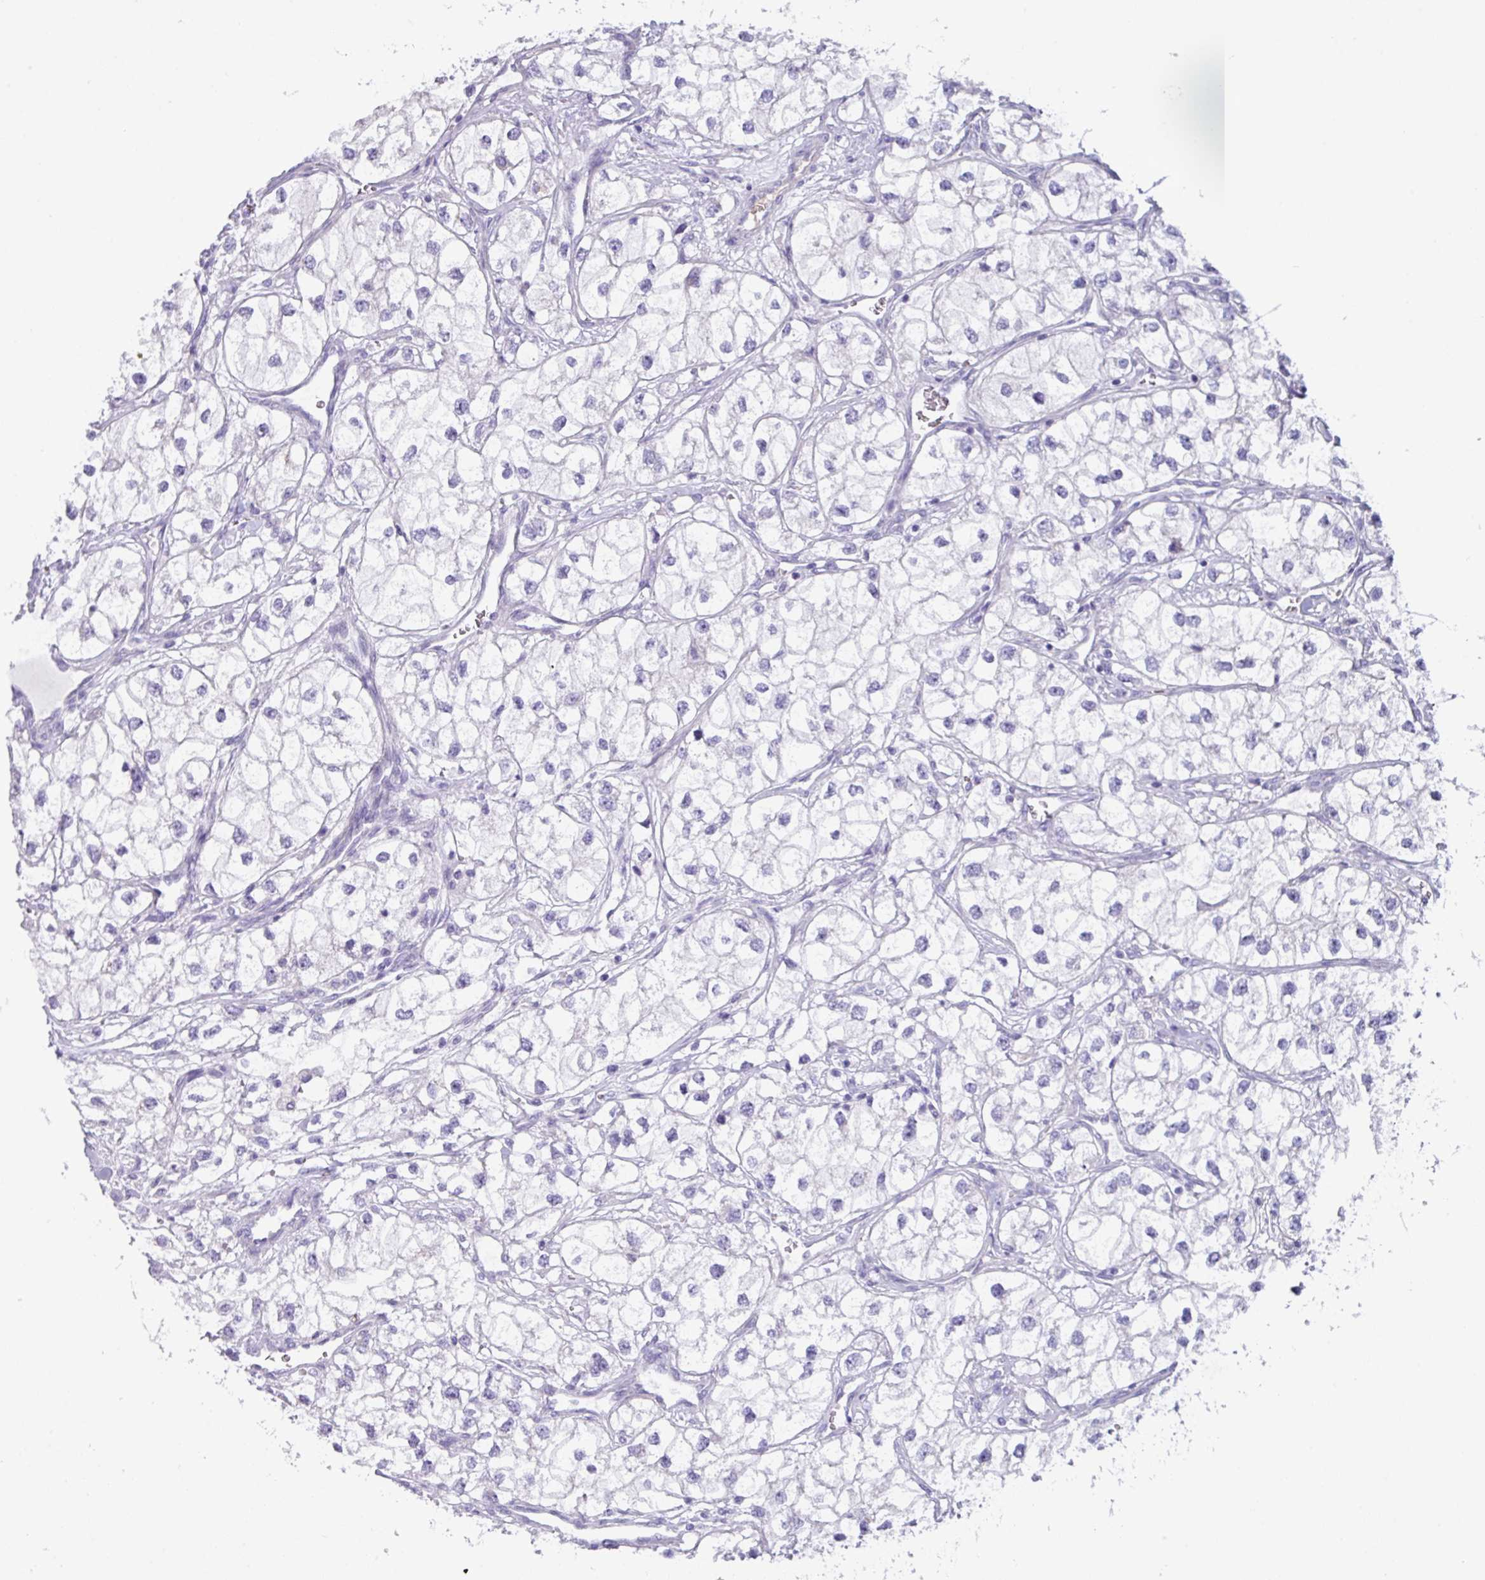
{"staining": {"intensity": "negative", "quantity": "none", "location": "none"}, "tissue": "renal cancer", "cell_type": "Tumor cells", "image_type": "cancer", "snomed": [{"axis": "morphology", "description": "Adenocarcinoma, NOS"}, {"axis": "topography", "description": "Kidney"}], "caption": "This is a image of immunohistochemistry staining of renal cancer (adenocarcinoma), which shows no positivity in tumor cells.", "gene": "ZNF524", "patient": {"sex": "male", "age": 59}}